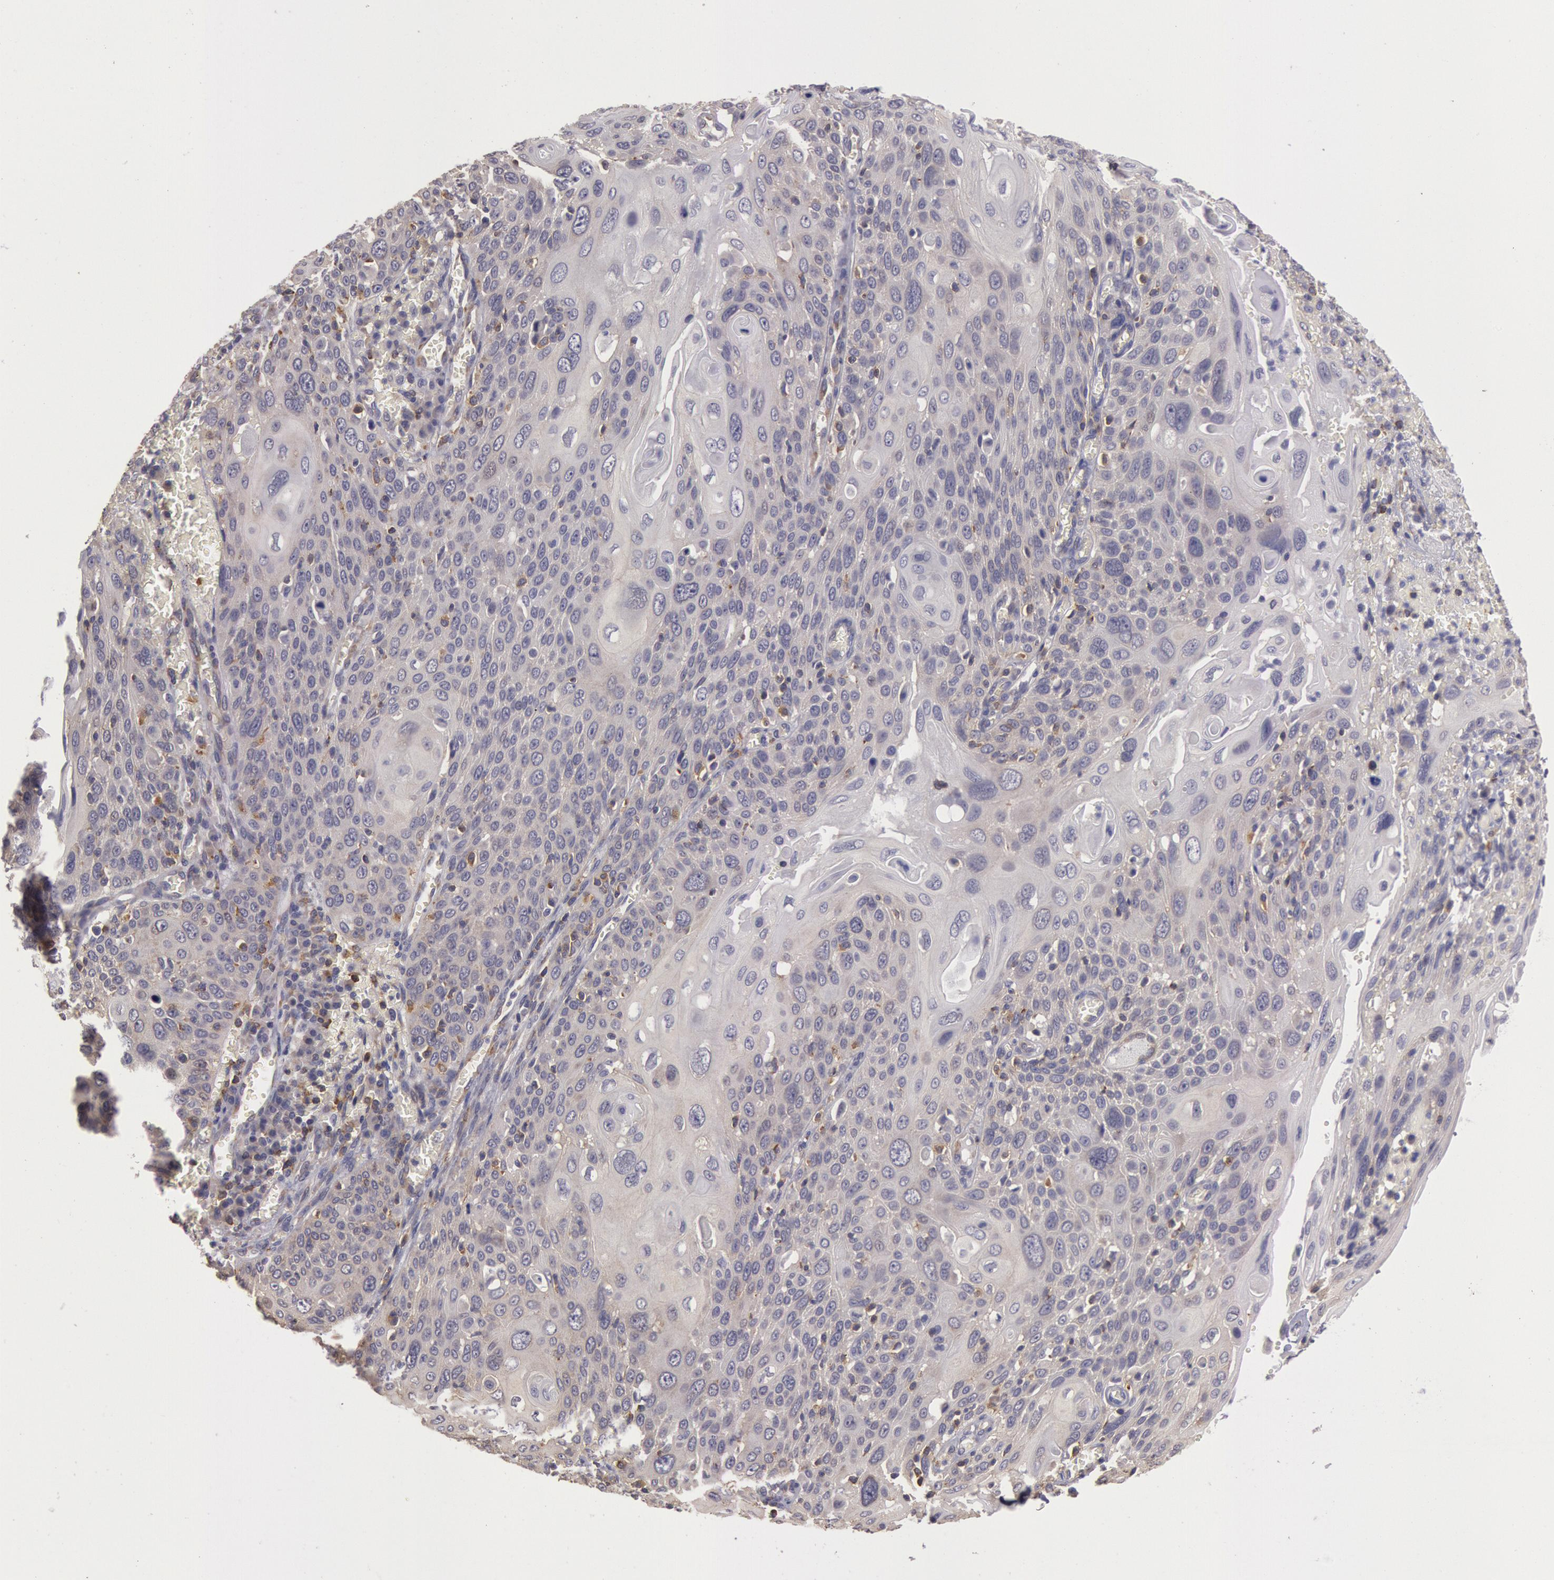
{"staining": {"intensity": "weak", "quantity": "25%-75%", "location": "cytoplasmic/membranous"}, "tissue": "cervical cancer", "cell_type": "Tumor cells", "image_type": "cancer", "snomed": [{"axis": "morphology", "description": "Squamous cell carcinoma, NOS"}, {"axis": "topography", "description": "Cervix"}], "caption": "Protein staining demonstrates weak cytoplasmic/membranous expression in about 25%-75% of tumor cells in cervical squamous cell carcinoma.", "gene": "NMT2", "patient": {"sex": "female", "age": 54}}